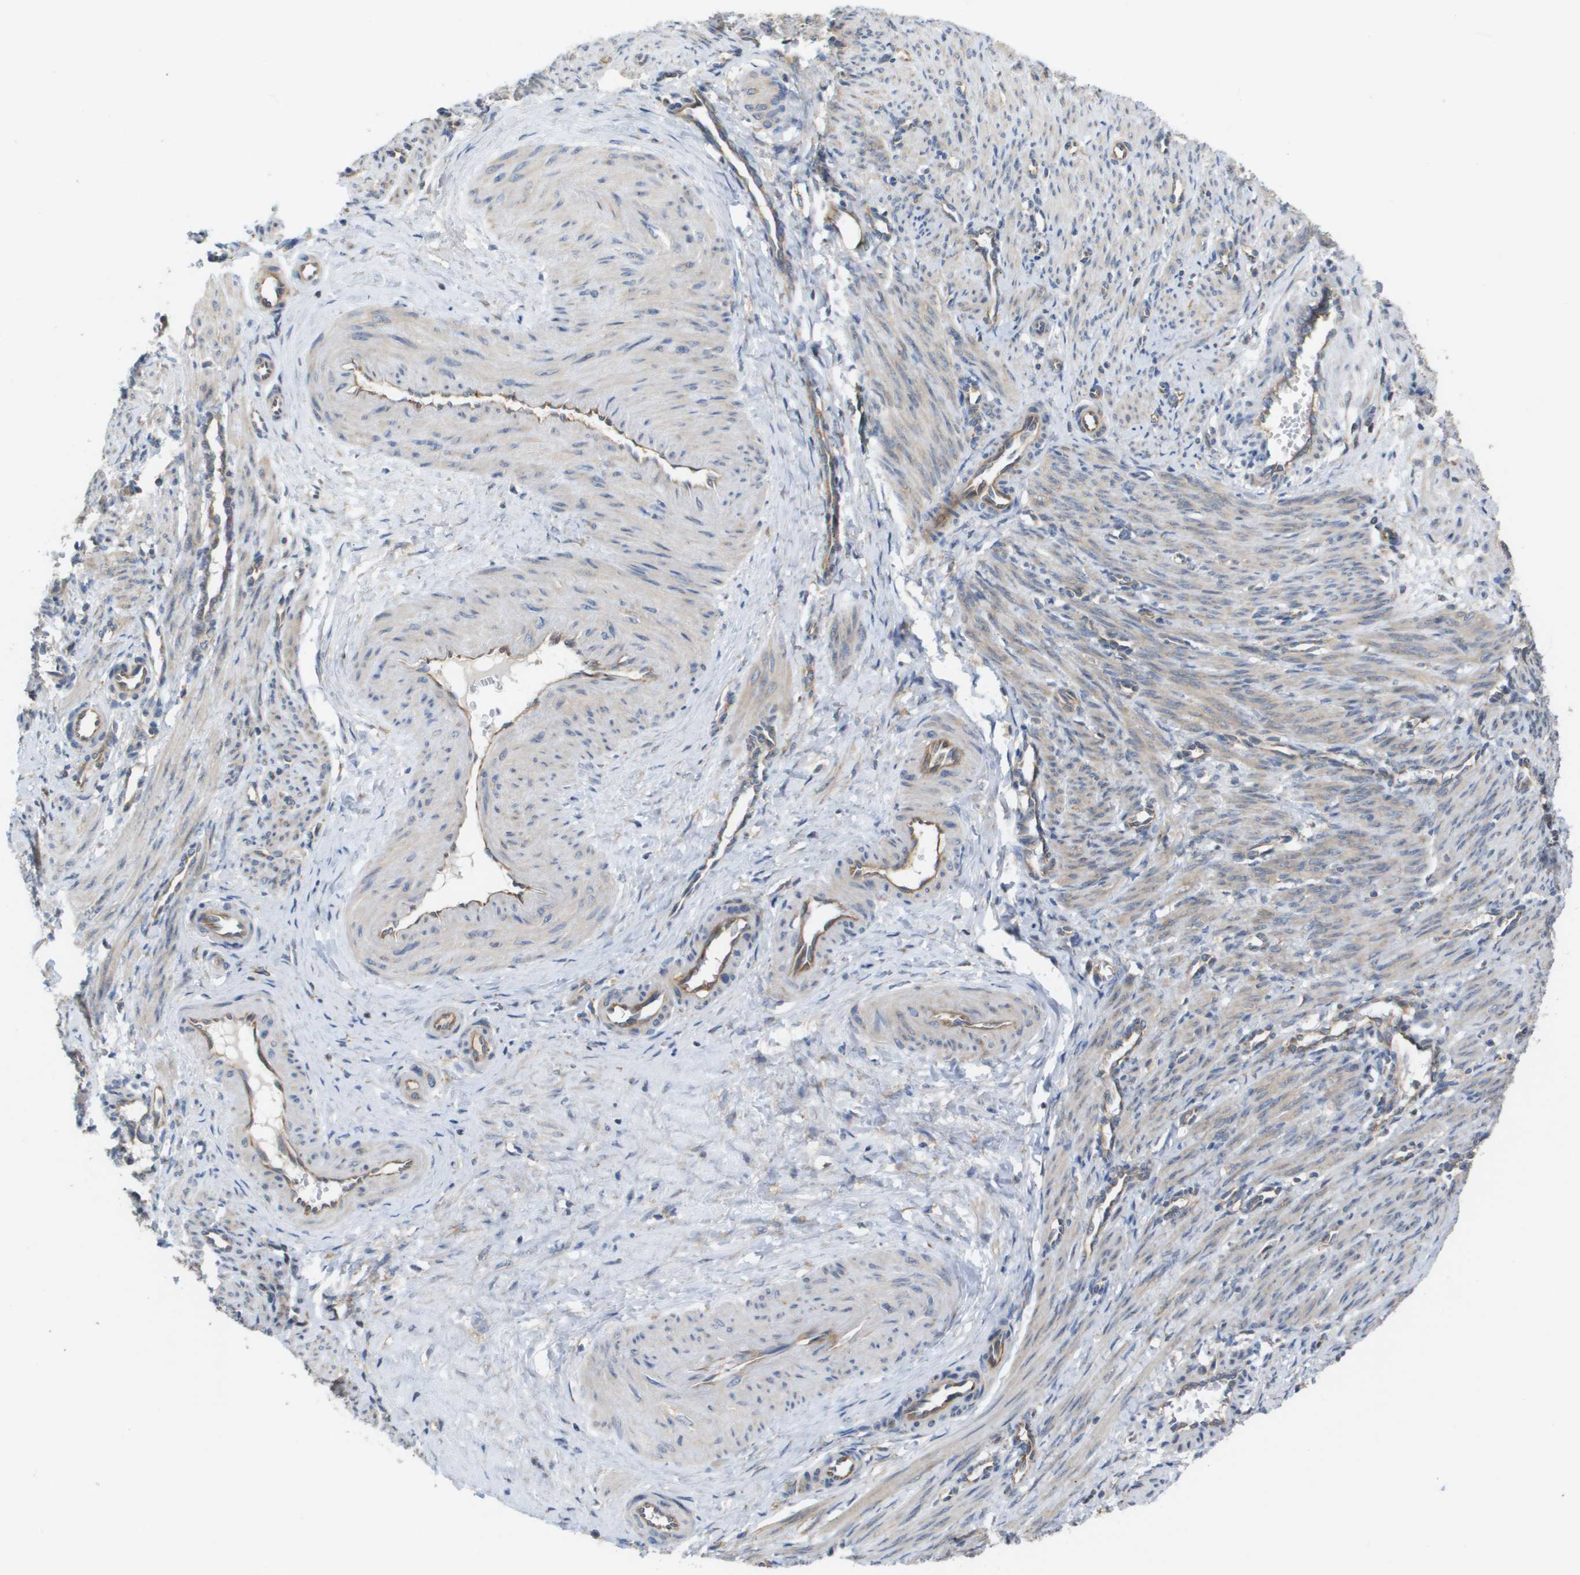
{"staining": {"intensity": "weak", "quantity": "25%-75%", "location": "cytoplasmic/membranous"}, "tissue": "smooth muscle", "cell_type": "Smooth muscle cells", "image_type": "normal", "snomed": [{"axis": "morphology", "description": "Normal tissue, NOS"}, {"axis": "topography", "description": "Endometrium"}], "caption": "Weak cytoplasmic/membranous staining is seen in about 25%-75% of smooth muscle cells in benign smooth muscle. The staining is performed using DAB brown chromogen to label protein expression. The nuclei are counter-stained blue using hematoxylin.", "gene": "EIF4G2", "patient": {"sex": "female", "age": 33}}